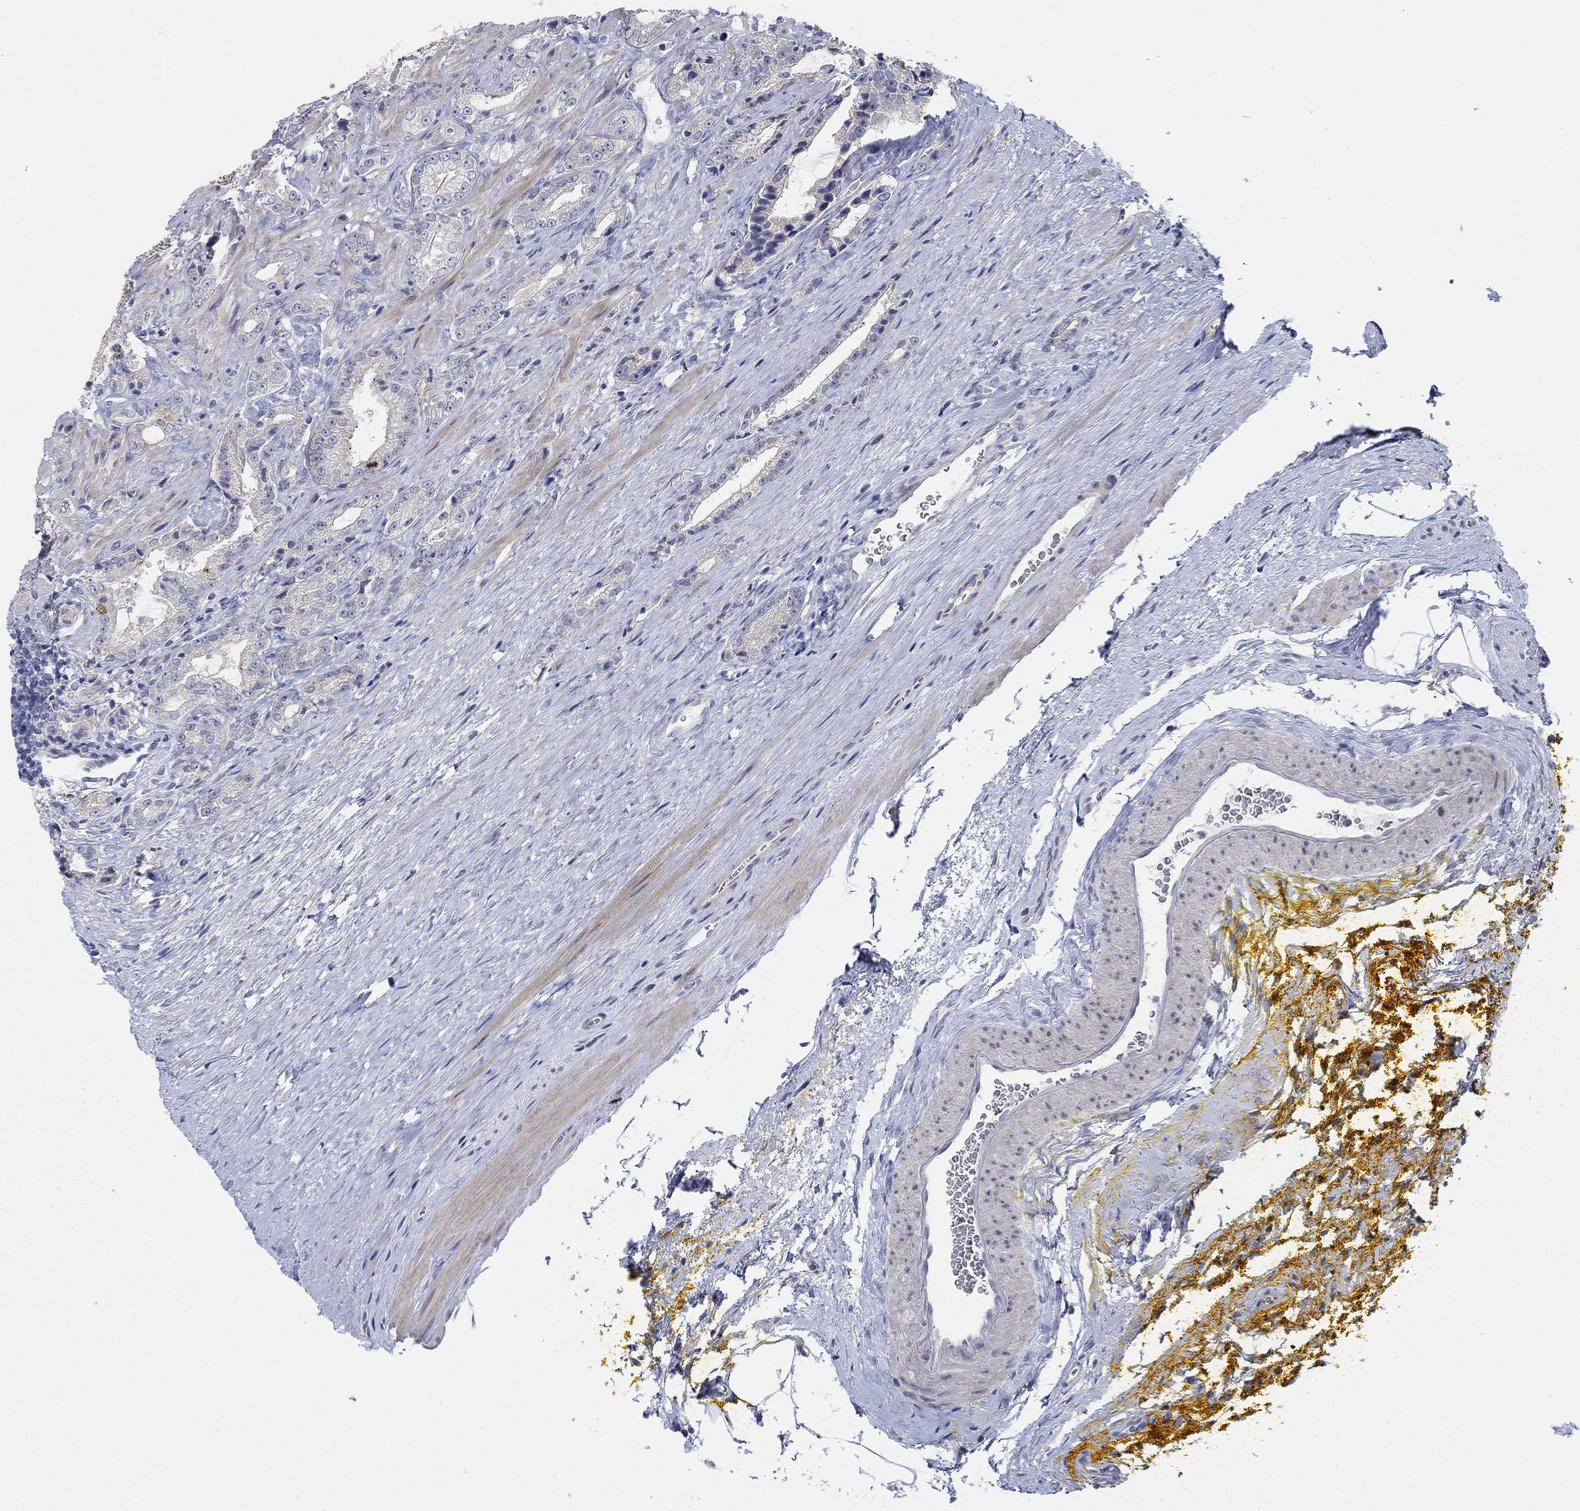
{"staining": {"intensity": "negative", "quantity": "none", "location": "none"}, "tissue": "prostate cancer", "cell_type": "Tumor cells", "image_type": "cancer", "snomed": [{"axis": "morphology", "description": "Adenocarcinoma, NOS"}, {"axis": "topography", "description": "Prostate"}], "caption": "Micrograph shows no protein staining in tumor cells of adenocarcinoma (prostate) tissue. (Immunohistochemistry (ihc), brightfield microscopy, high magnification).", "gene": "PRC1", "patient": {"sex": "male", "age": 67}}